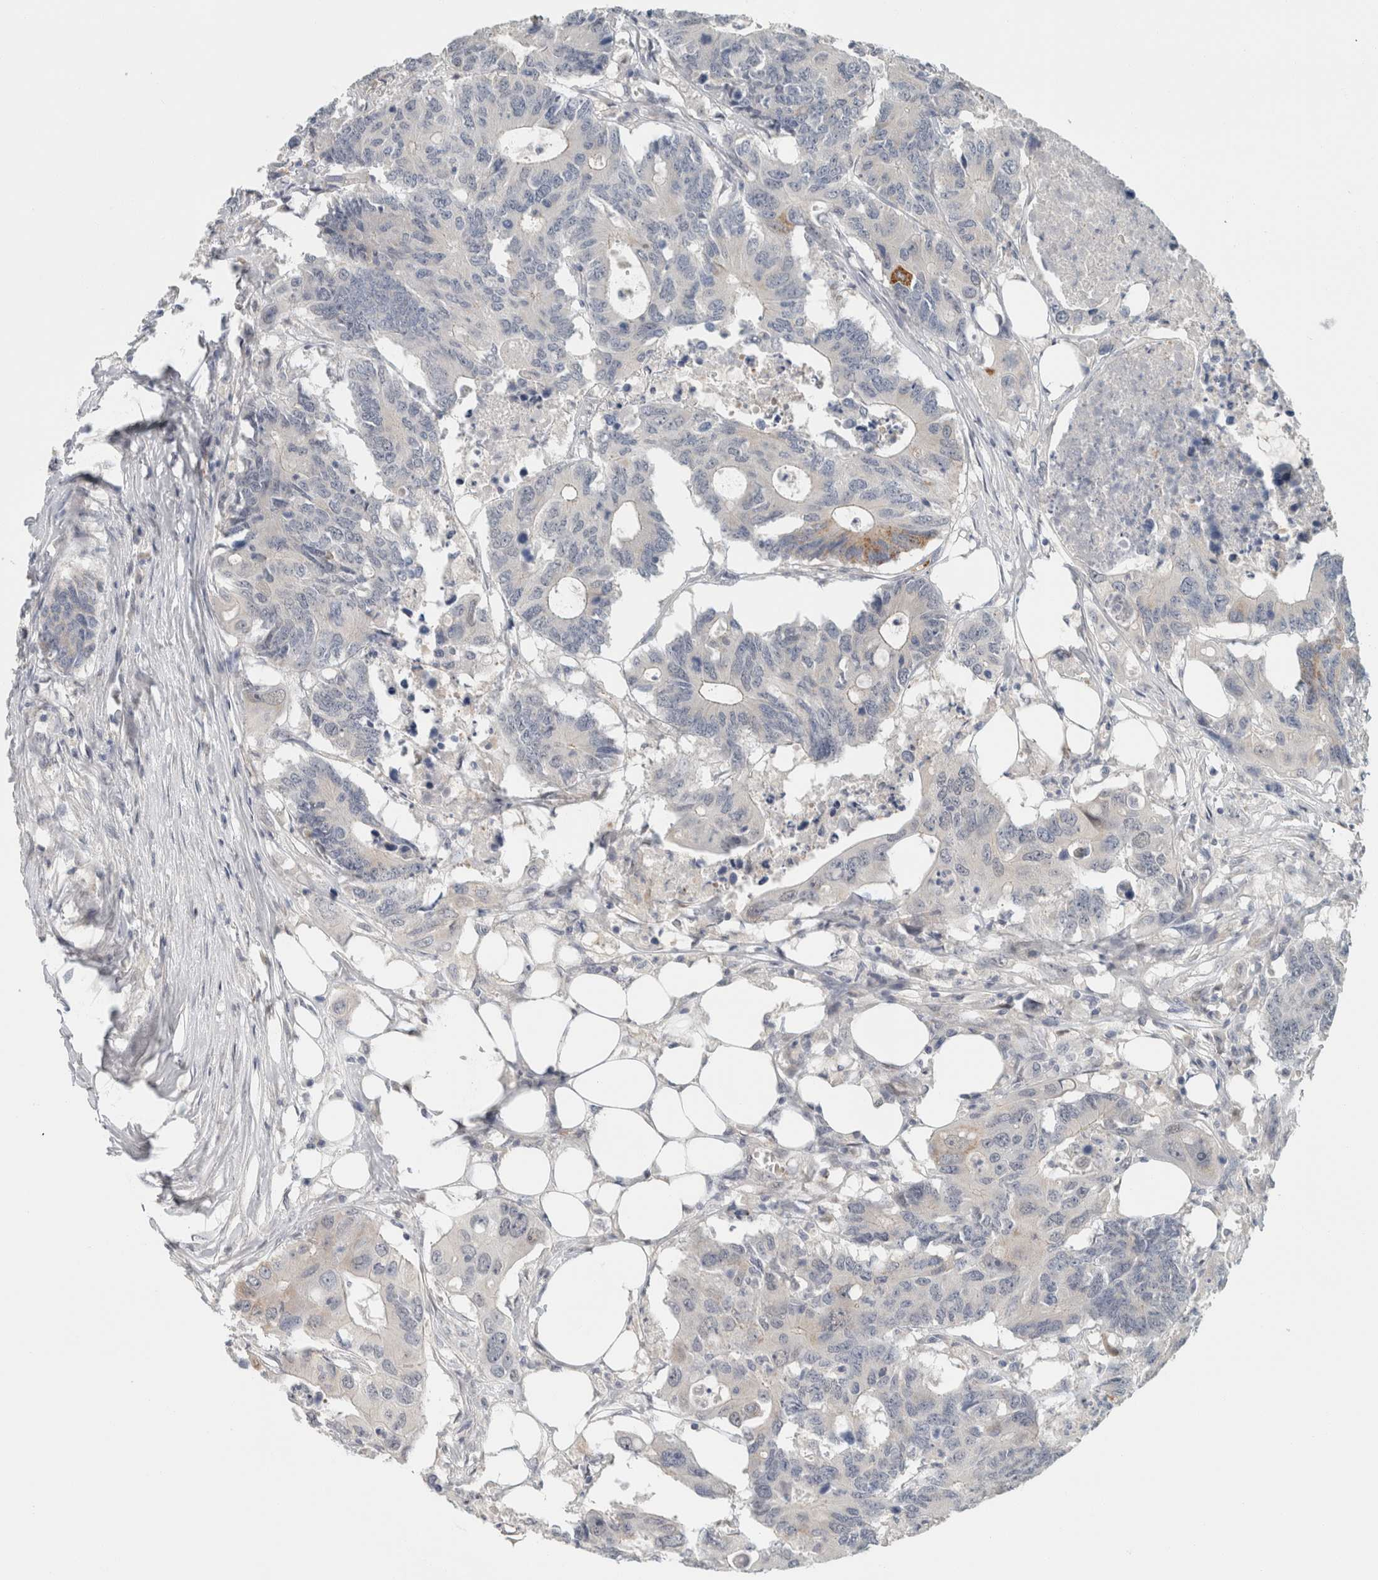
{"staining": {"intensity": "negative", "quantity": "none", "location": "none"}, "tissue": "colorectal cancer", "cell_type": "Tumor cells", "image_type": "cancer", "snomed": [{"axis": "morphology", "description": "Adenocarcinoma, NOS"}, {"axis": "topography", "description": "Colon"}], "caption": "High magnification brightfield microscopy of adenocarcinoma (colorectal) stained with DAB (3,3'-diaminobenzidine) (brown) and counterstained with hematoxylin (blue): tumor cells show no significant positivity. (DAB IHC, high magnification).", "gene": "CRAT", "patient": {"sex": "male", "age": 71}}